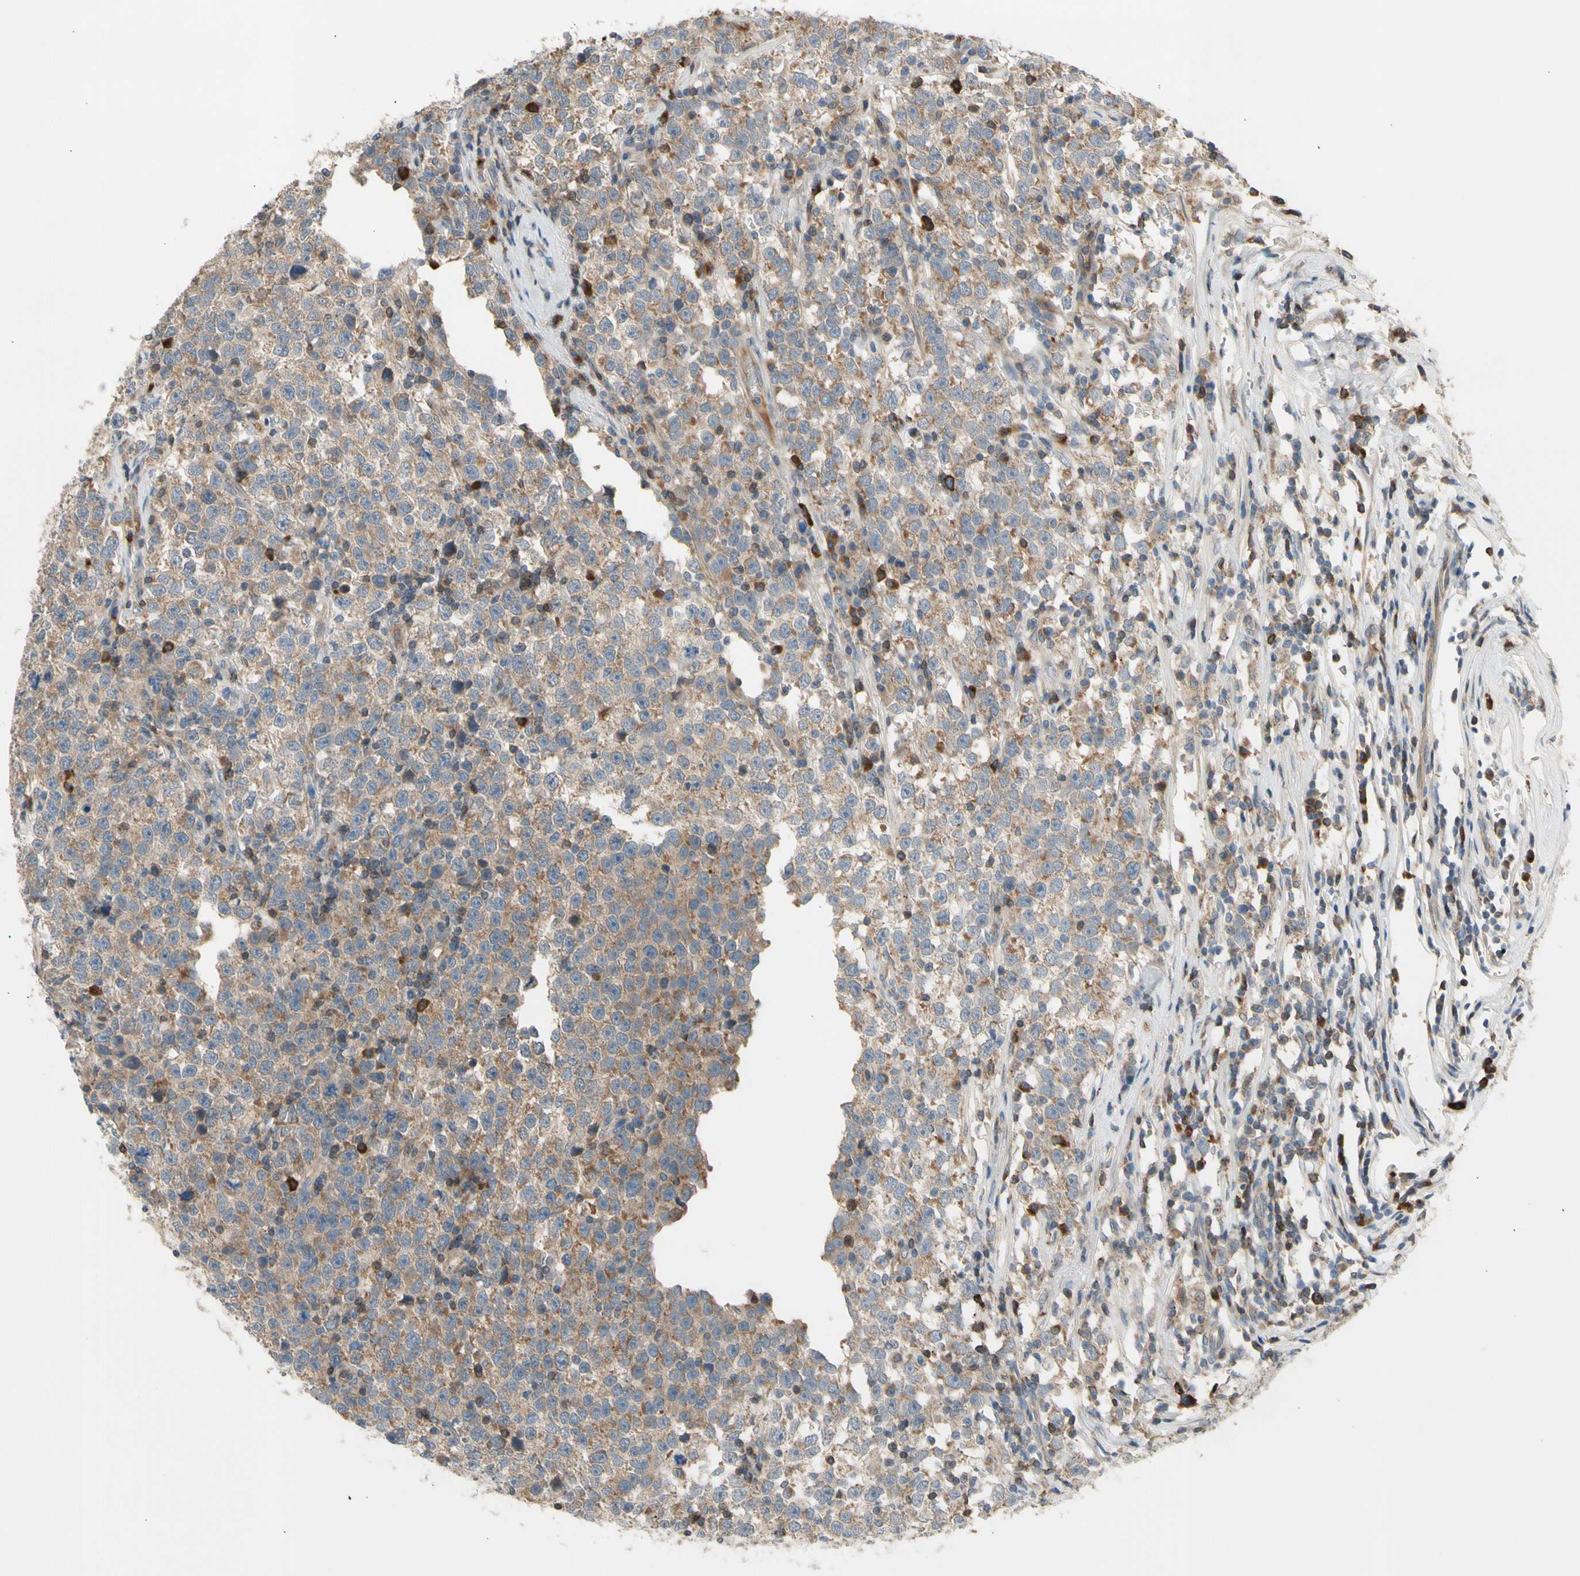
{"staining": {"intensity": "moderate", "quantity": "25%-75%", "location": "cytoplasmic/membranous"}, "tissue": "testis cancer", "cell_type": "Tumor cells", "image_type": "cancer", "snomed": [{"axis": "morphology", "description": "Seminoma, NOS"}, {"axis": "topography", "description": "Testis"}], "caption": "Human testis seminoma stained with a protein marker shows moderate staining in tumor cells.", "gene": "GALNT5", "patient": {"sex": "male", "age": 43}}